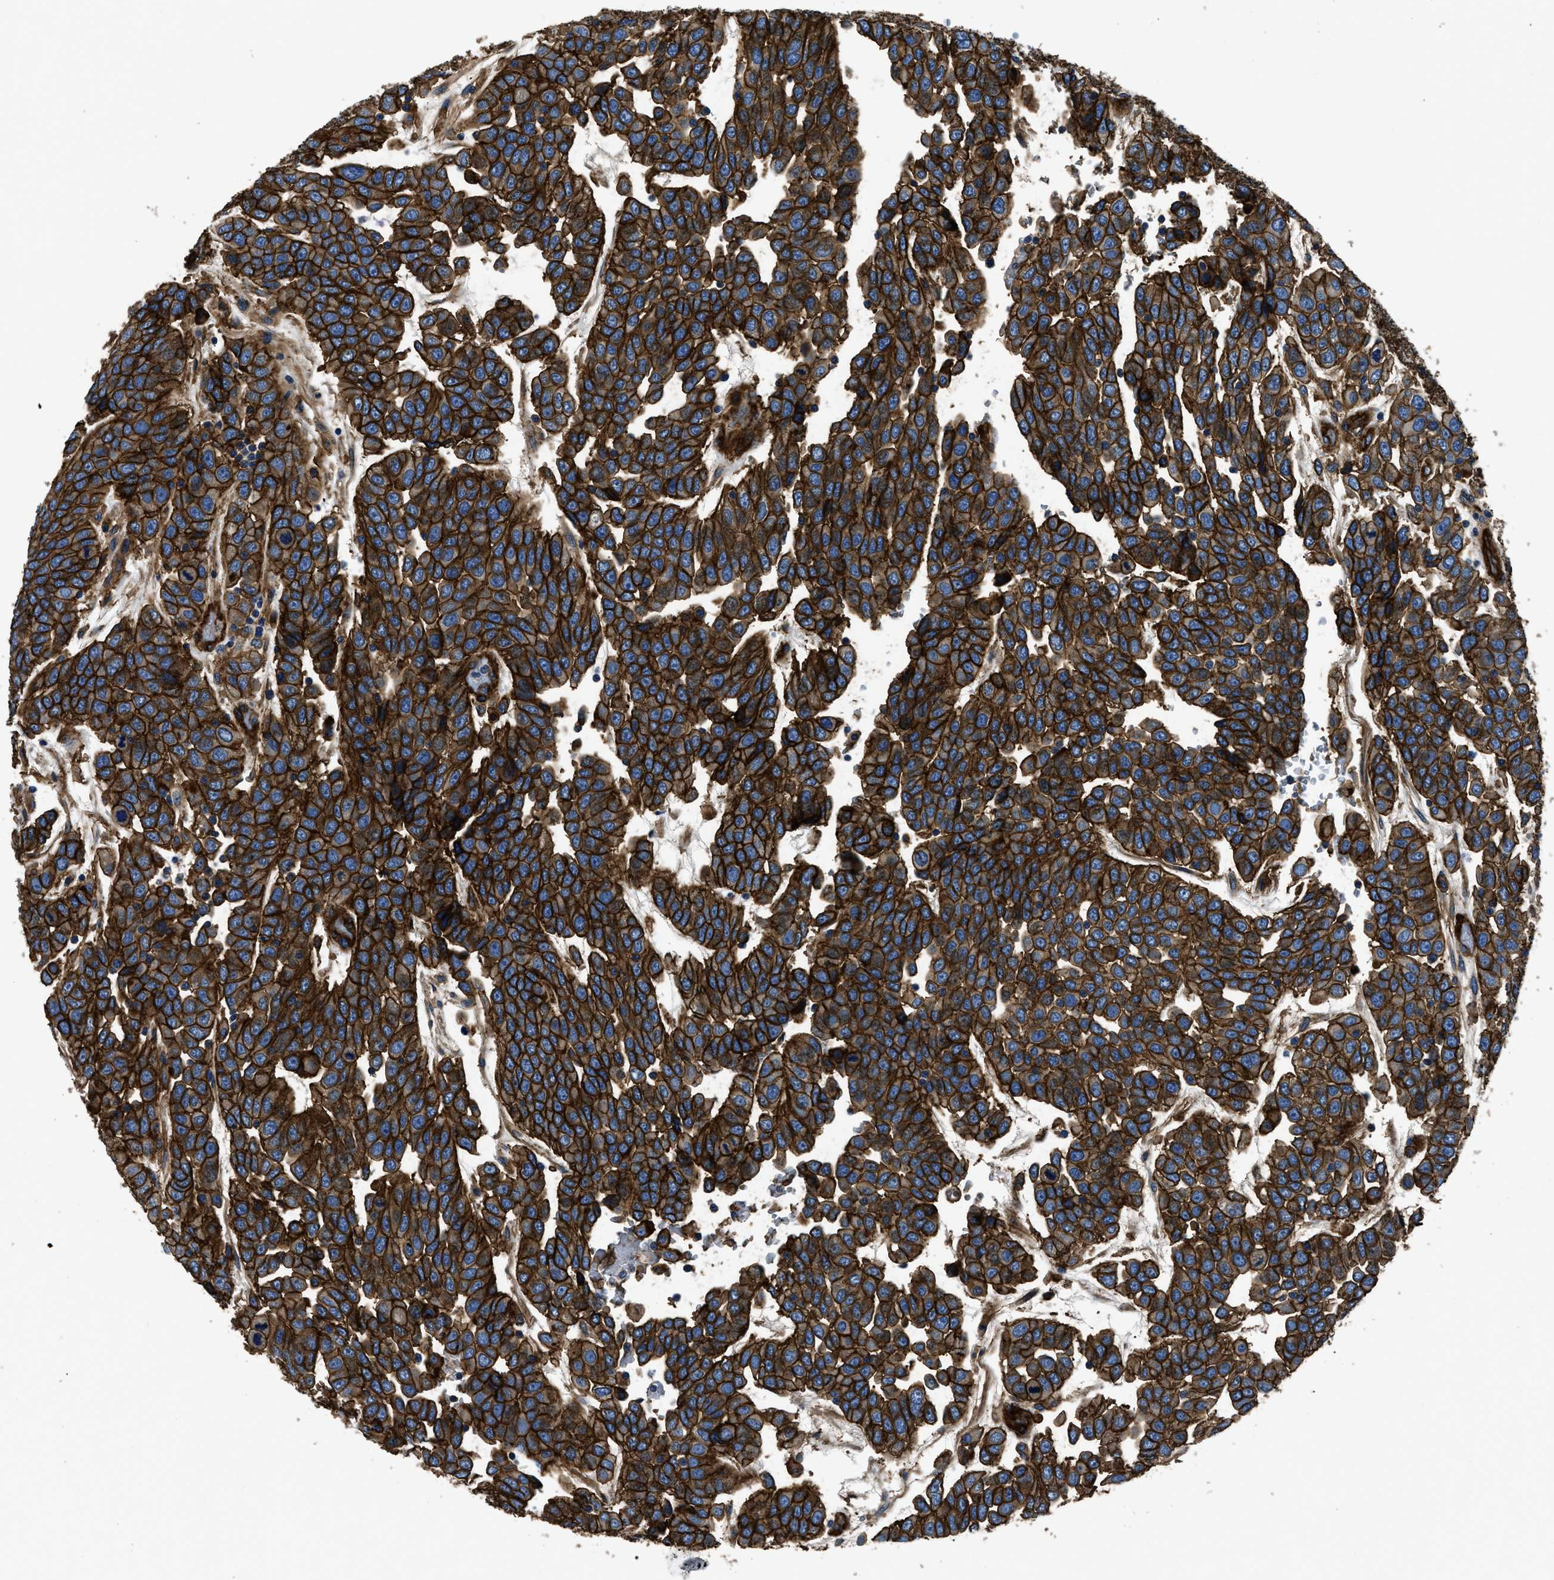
{"staining": {"intensity": "strong", "quantity": ">75%", "location": "cytoplasmic/membranous"}, "tissue": "urothelial cancer", "cell_type": "Tumor cells", "image_type": "cancer", "snomed": [{"axis": "morphology", "description": "Urothelial carcinoma, High grade"}, {"axis": "topography", "description": "Urinary bladder"}], "caption": "DAB immunohistochemical staining of urothelial cancer demonstrates strong cytoplasmic/membranous protein positivity in about >75% of tumor cells.", "gene": "CD276", "patient": {"sex": "female", "age": 80}}